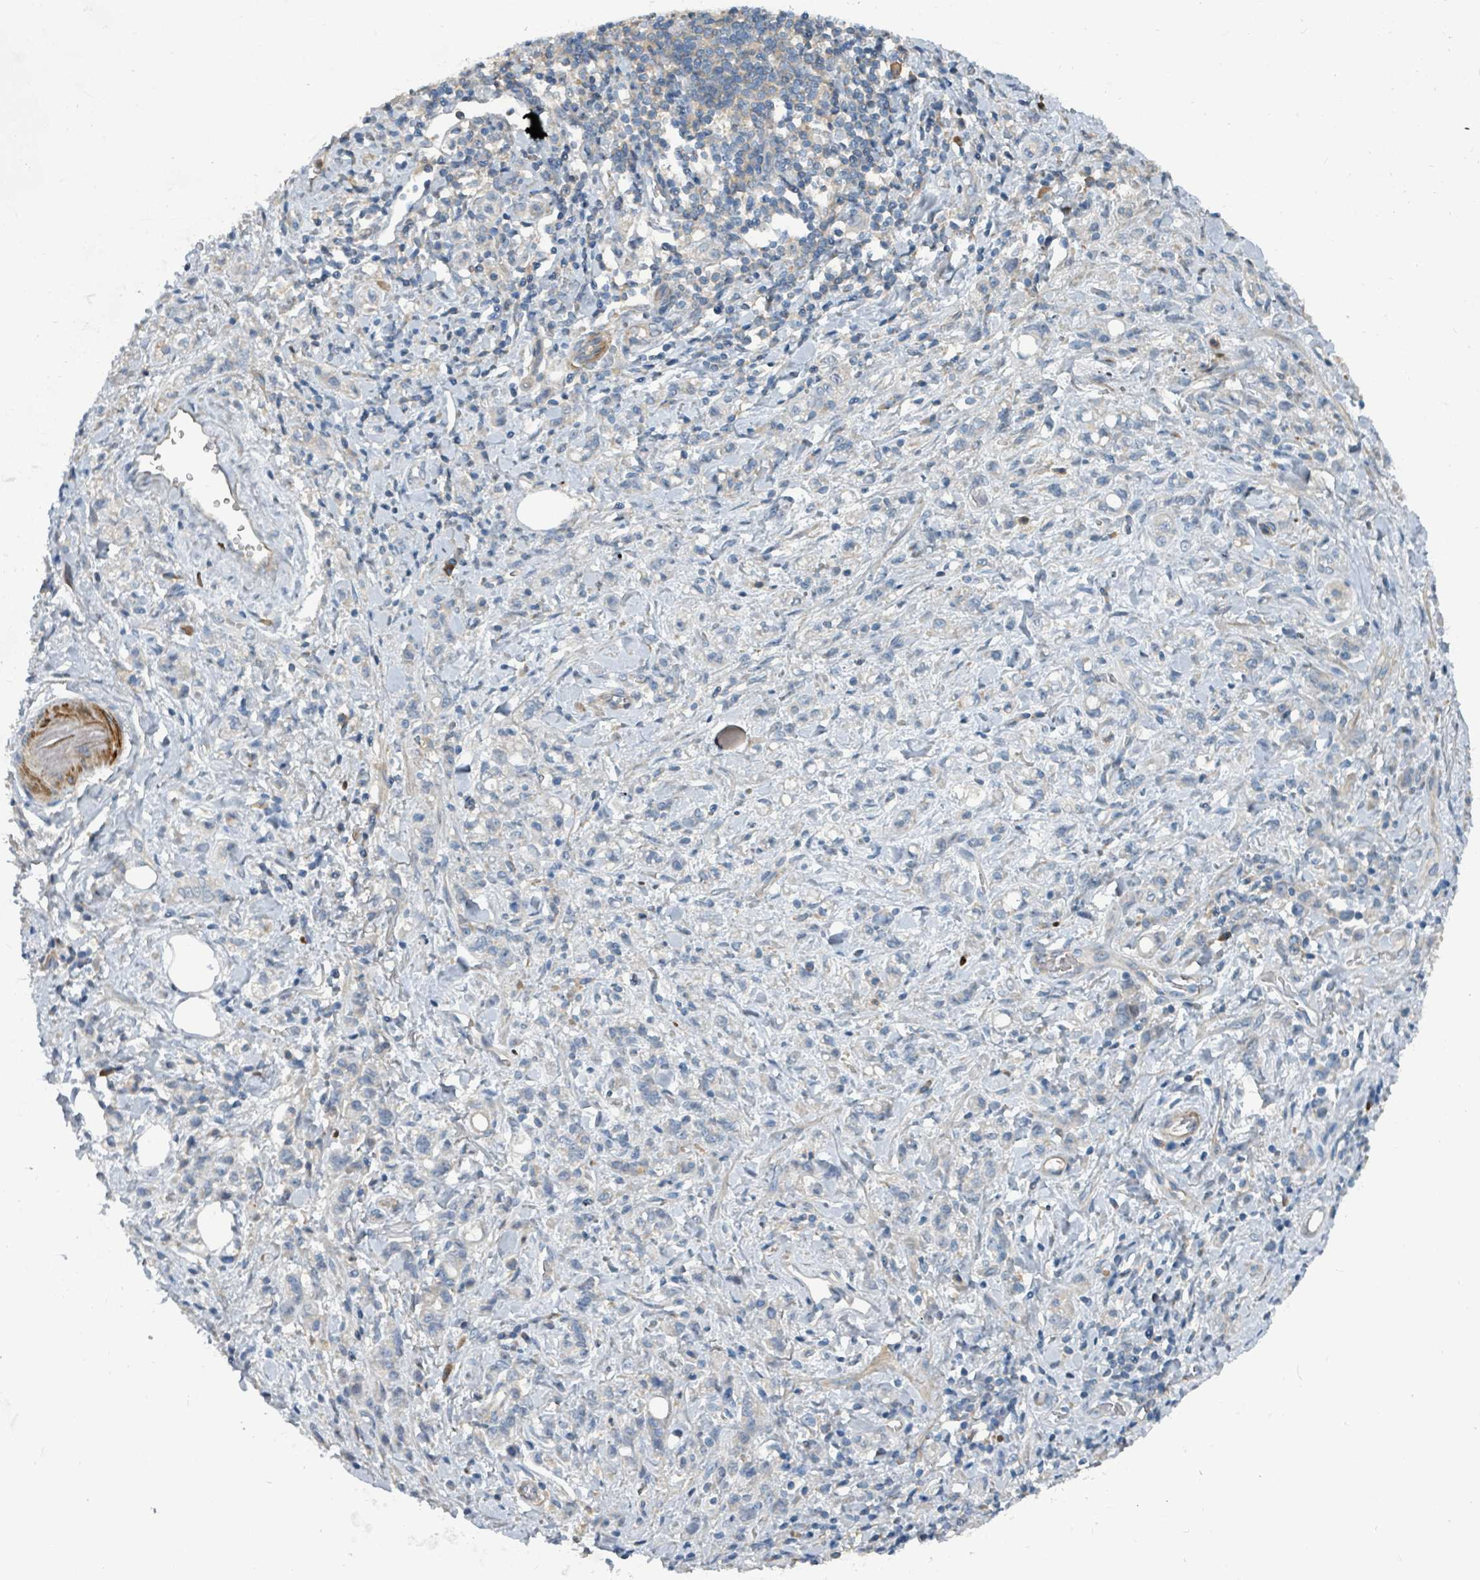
{"staining": {"intensity": "negative", "quantity": "none", "location": "none"}, "tissue": "stomach cancer", "cell_type": "Tumor cells", "image_type": "cancer", "snomed": [{"axis": "morphology", "description": "Adenocarcinoma, NOS"}, {"axis": "topography", "description": "Stomach"}], "caption": "Human adenocarcinoma (stomach) stained for a protein using immunohistochemistry exhibits no positivity in tumor cells.", "gene": "SLC44A5", "patient": {"sex": "male", "age": 77}}